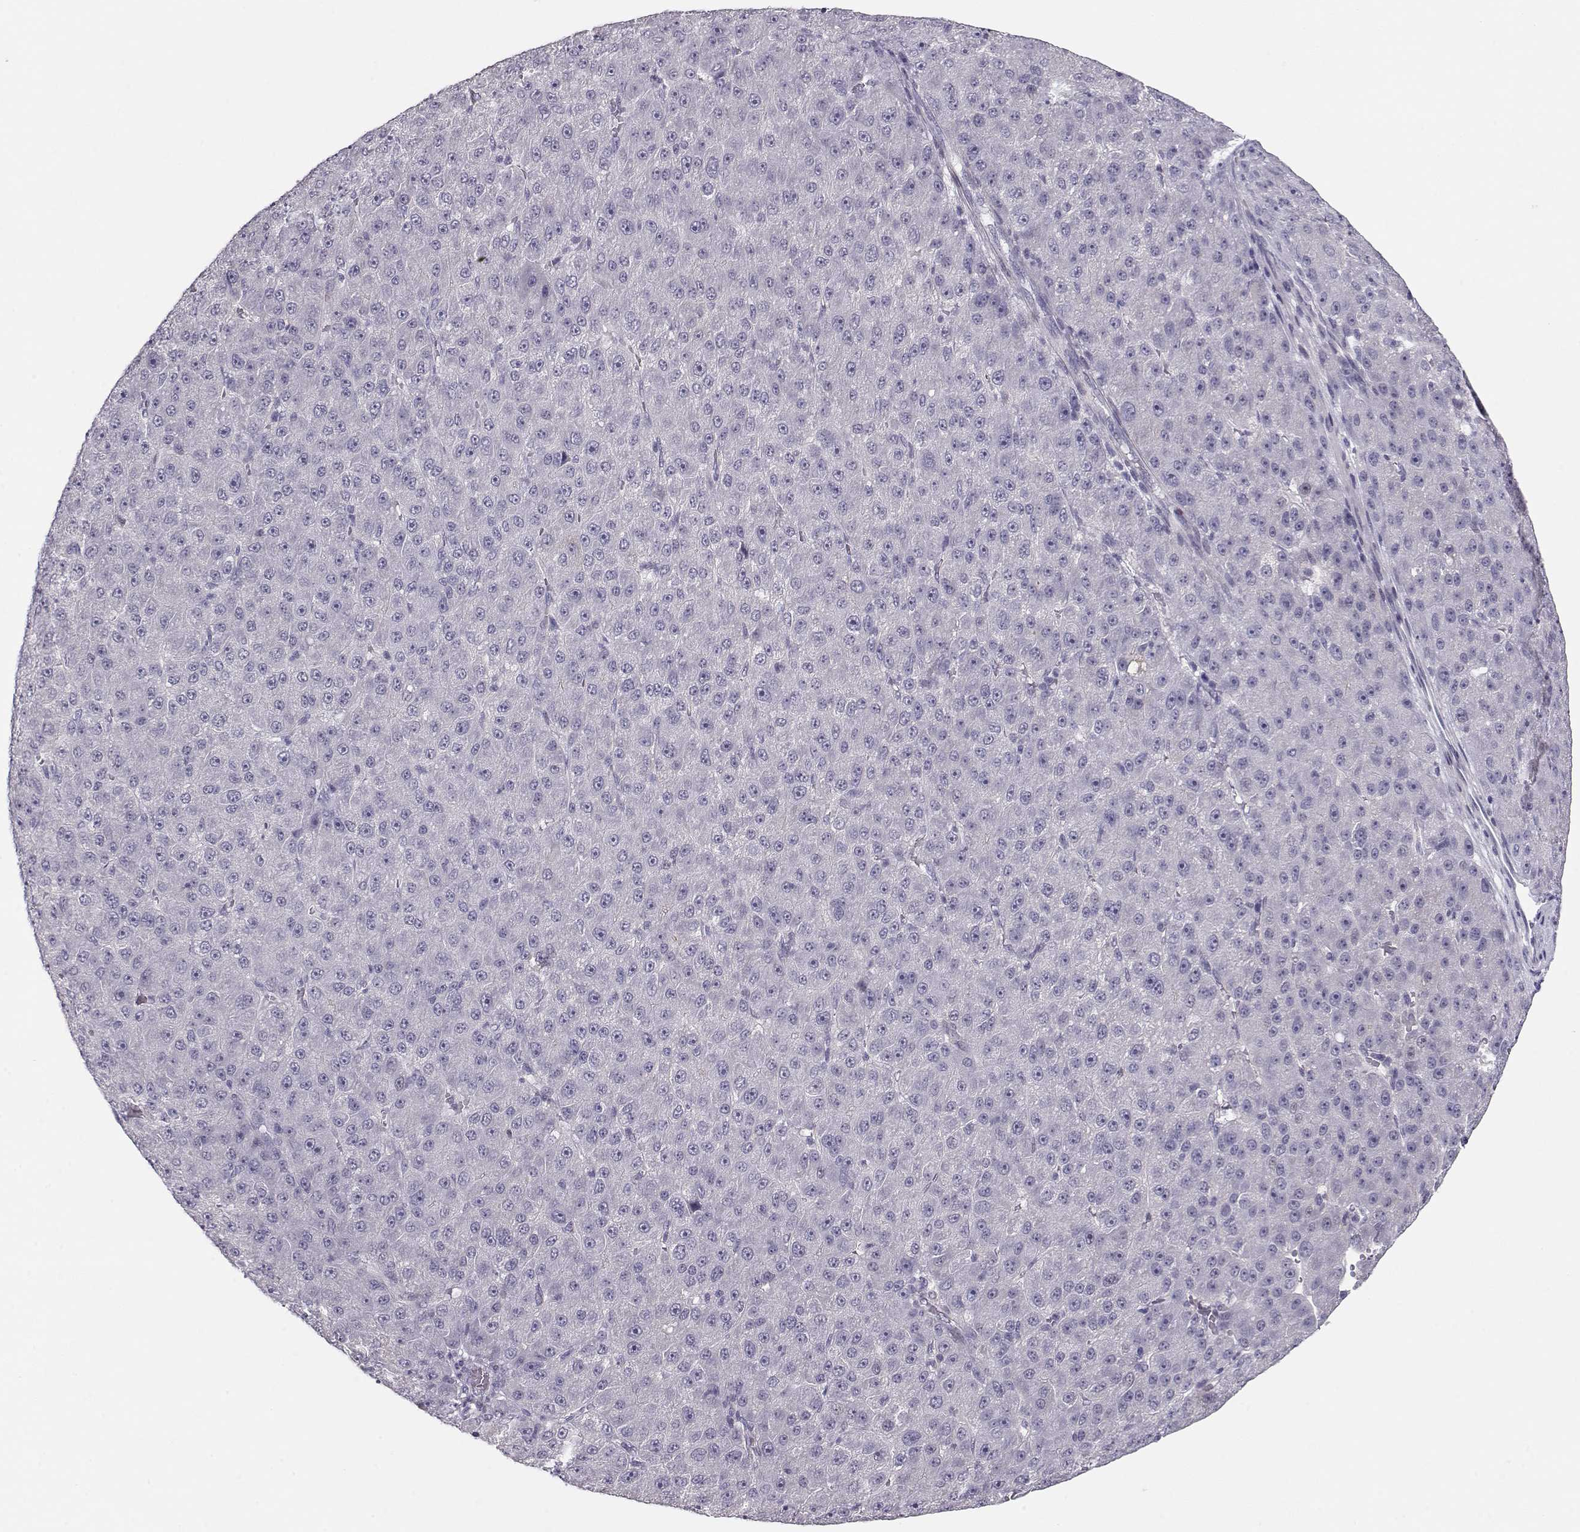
{"staining": {"intensity": "negative", "quantity": "none", "location": "none"}, "tissue": "liver cancer", "cell_type": "Tumor cells", "image_type": "cancer", "snomed": [{"axis": "morphology", "description": "Carcinoma, Hepatocellular, NOS"}, {"axis": "topography", "description": "Liver"}], "caption": "DAB immunohistochemical staining of human liver hepatocellular carcinoma demonstrates no significant positivity in tumor cells.", "gene": "CRX", "patient": {"sex": "male", "age": 67}}